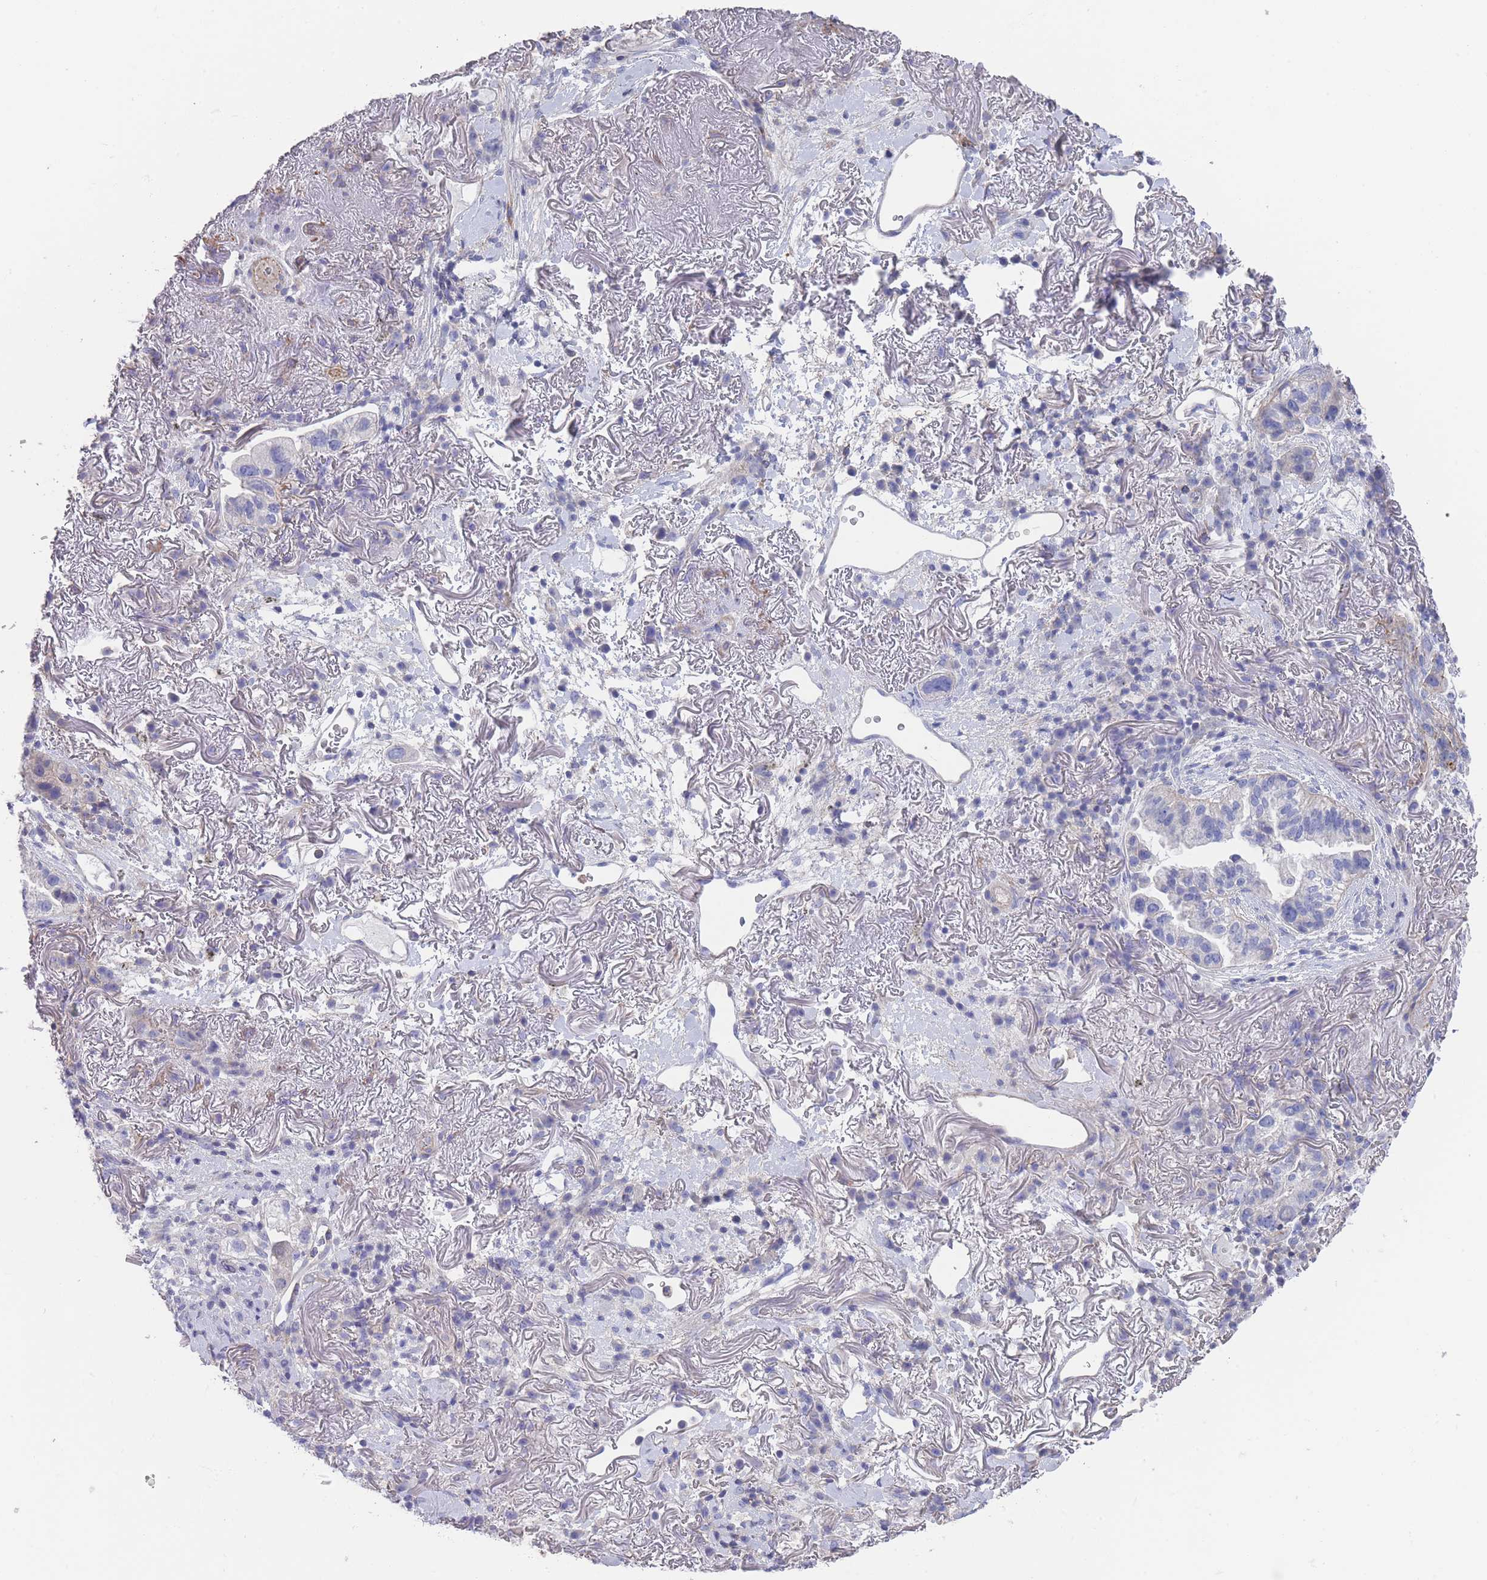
{"staining": {"intensity": "negative", "quantity": "none", "location": "none"}, "tissue": "lung cancer", "cell_type": "Tumor cells", "image_type": "cancer", "snomed": [{"axis": "morphology", "description": "Adenocarcinoma, NOS"}, {"axis": "topography", "description": "Lung"}], "caption": "High power microscopy photomicrograph of an IHC micrograph of lung cancer (adenocarcinoma), revealing no significant positivity in tumor cells.", "gene": "SCCPDH", "patient": {"sex": "female", "age": 69}}